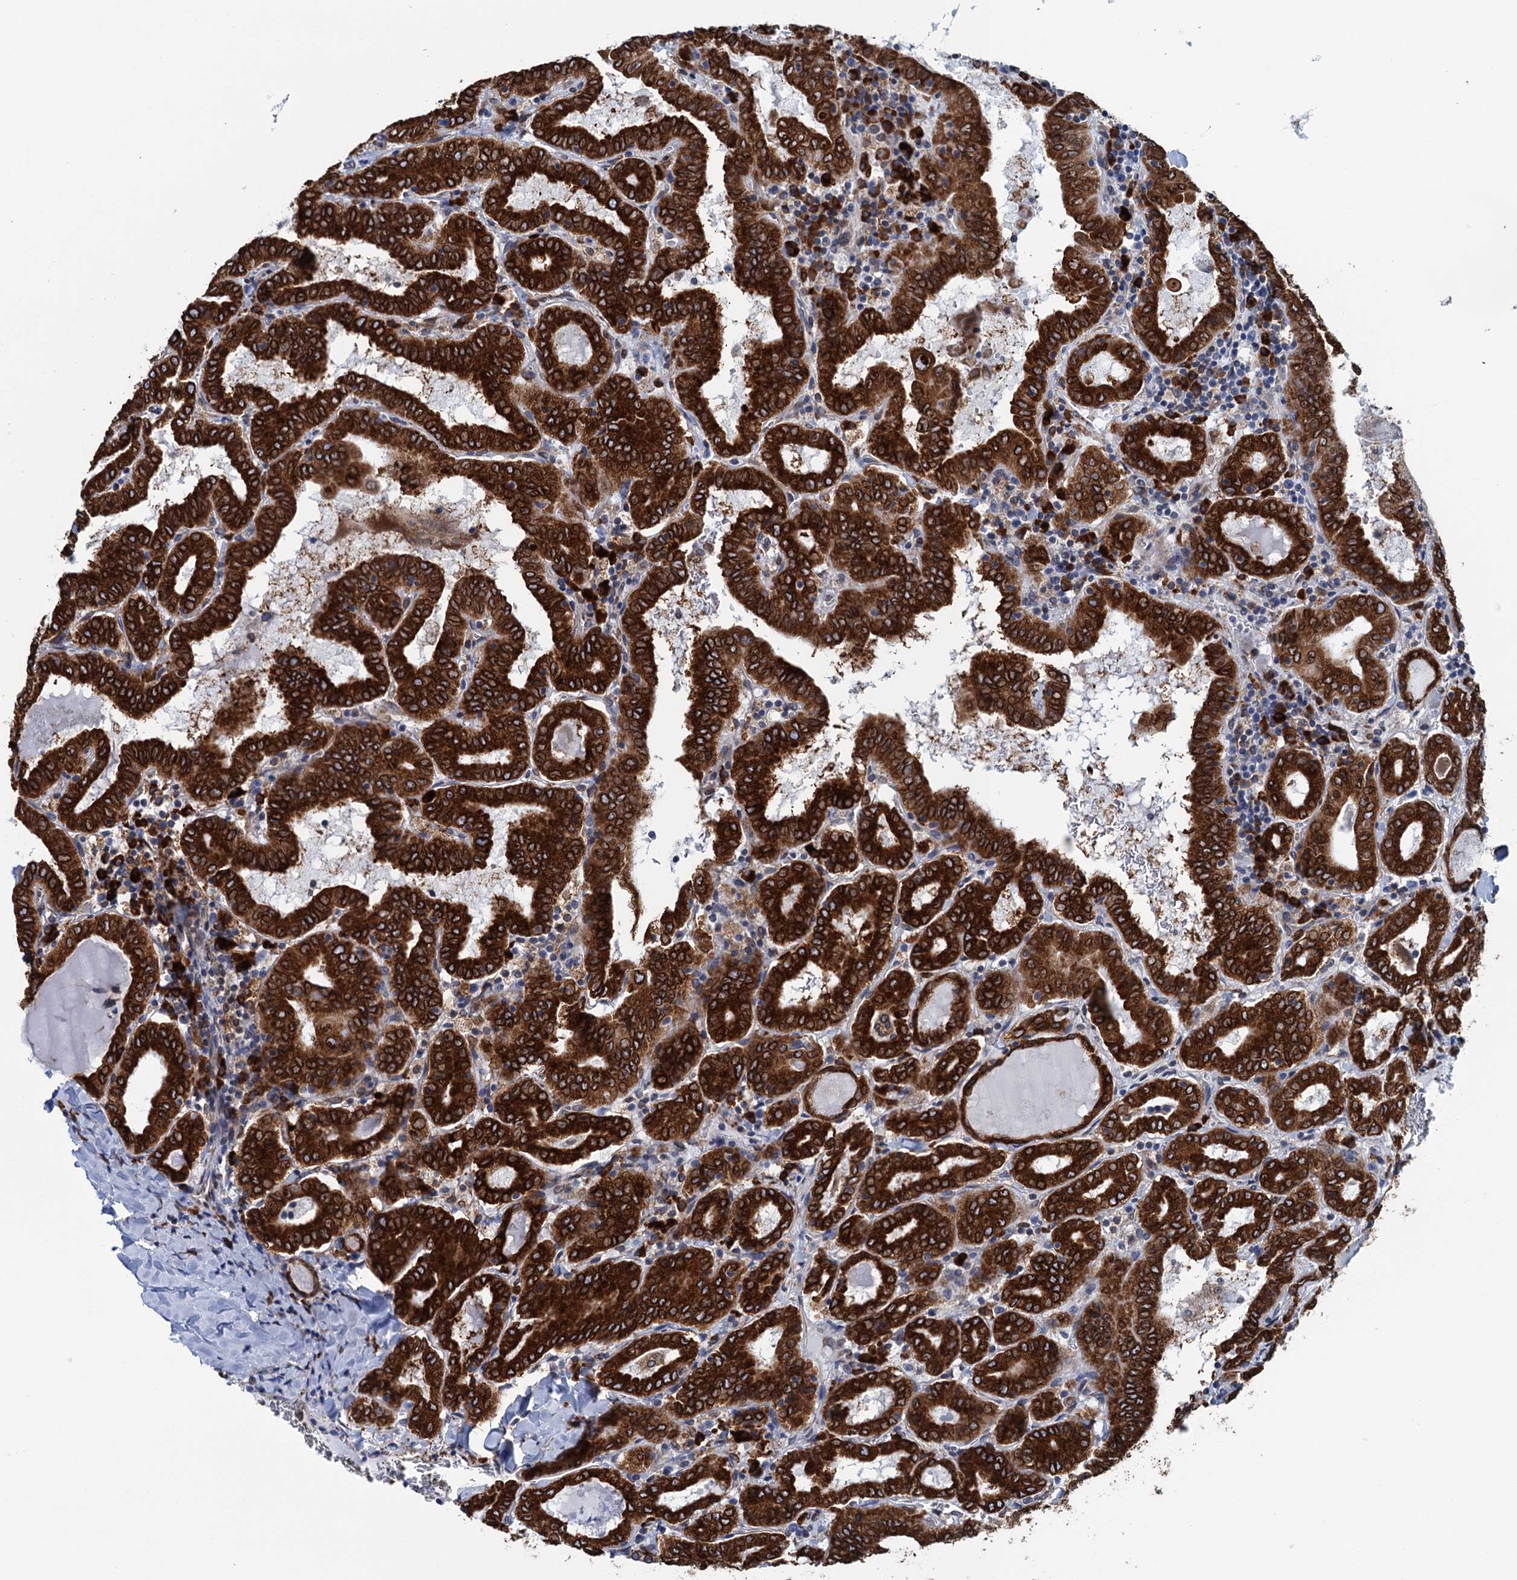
{"staining": {"intensity": "strong", "quantity": ">75%", "location": "cytoplasmic/membranous"}, "tissue": "thyroid cancer", "cell_type": "Tumor cells", "image_type": "cancer", "snomed": [{"axis": "morphology", "description": "Papillary adenocarcinoma, NOS"}, {"axis": "topography", "description": "Thyroid gland"}], "caption": "The histopathology image displays a brown stain indicating the presence of a protein in the cytoplasmic/membranous of tumor cells in thyroid papillary adenocarcinoma. (IHC, brightfield microscopy, high magnification).", "gene": "TMEM205", "patient": {"sex": "female", "age": 72}}